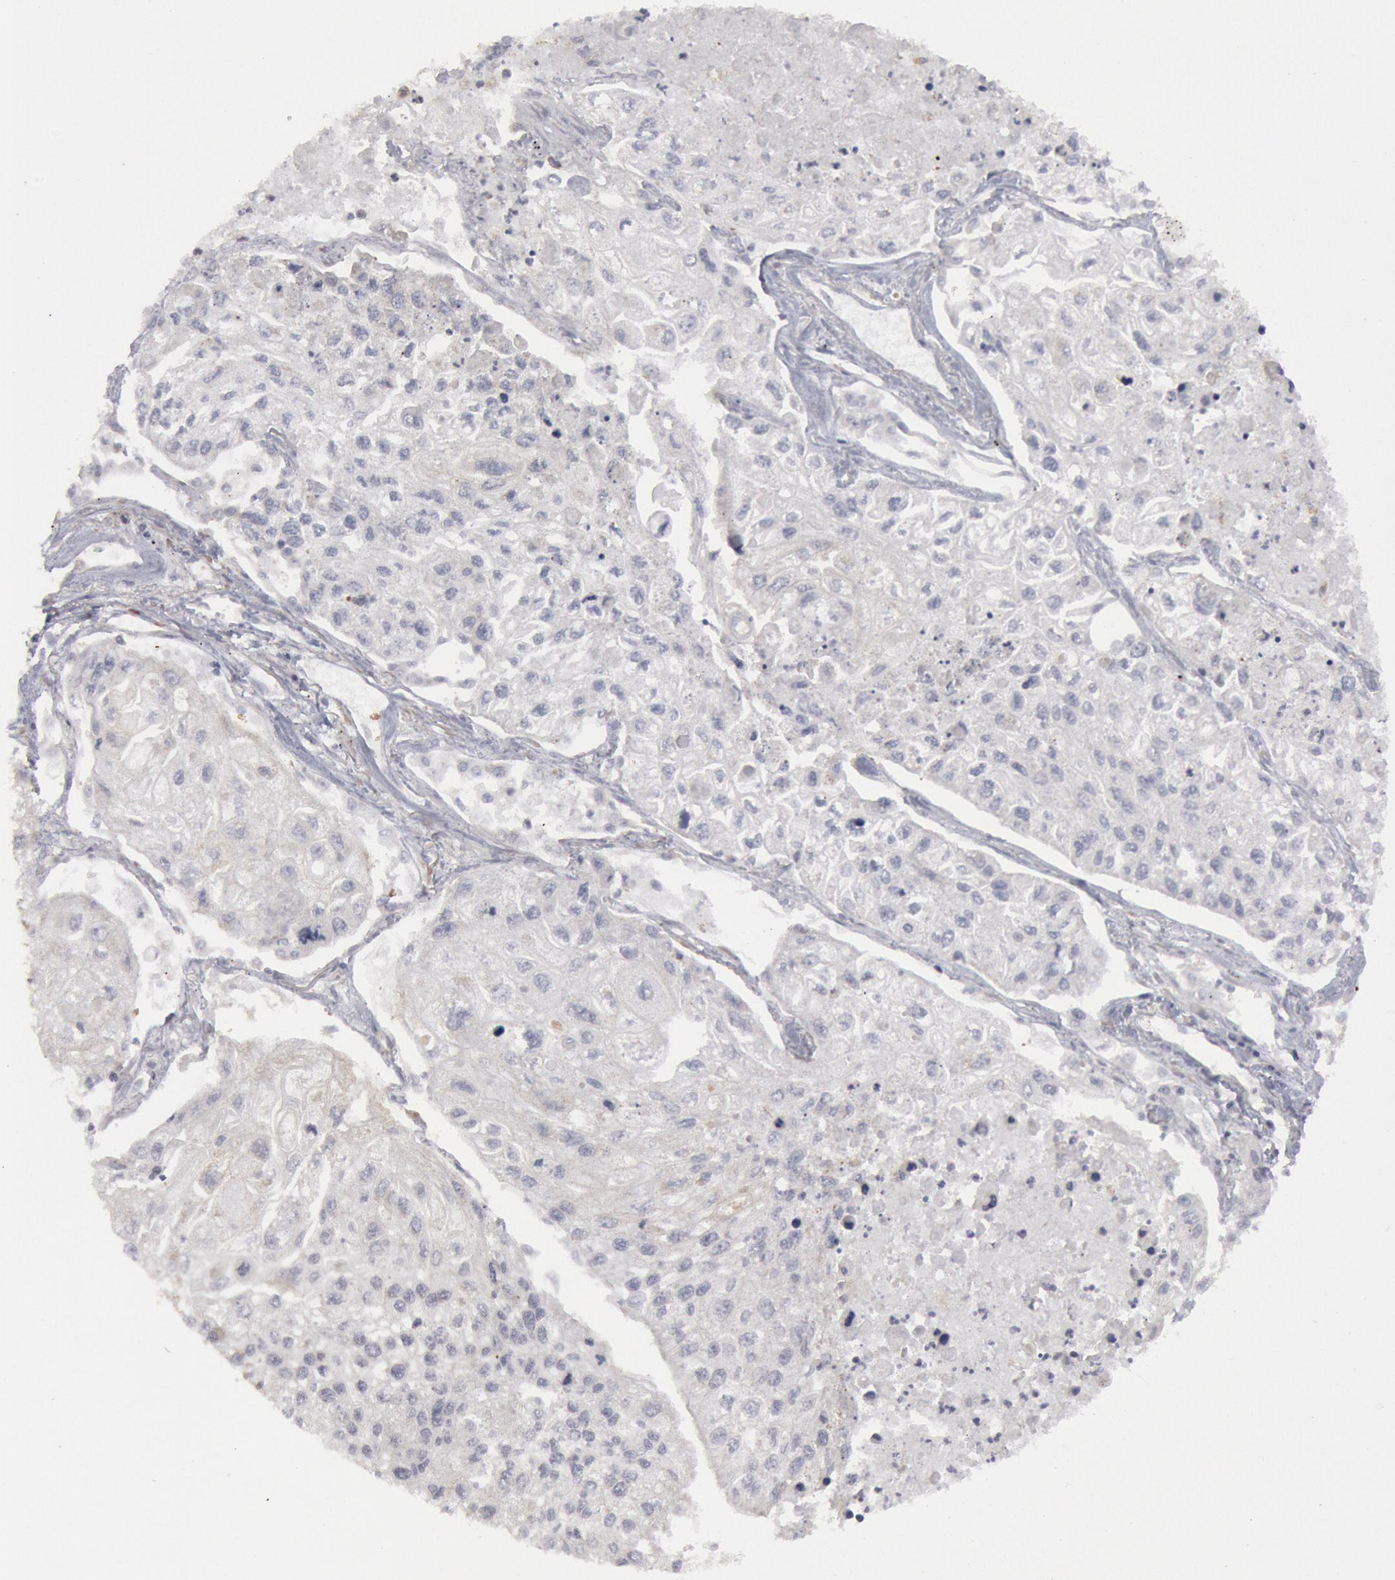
{"staining": {"intensity": "negative", "quantity": "none", "location": "none"}, "tissue": "lung cancer", "cell_type": "Tumor cells", "image_type": "cancer", "snomed": [{"axis": "morphology", "description": "Squamous cell carcinoma, NOS"}, {"axis": "topography", "description": "Lung"}], "caption": "Protein analysis of lung squamous cell carcinoma shows no significant staining in tumor cells.", "gene": "OSBPL8", "patient": {"sex": "male", "age": 75}}